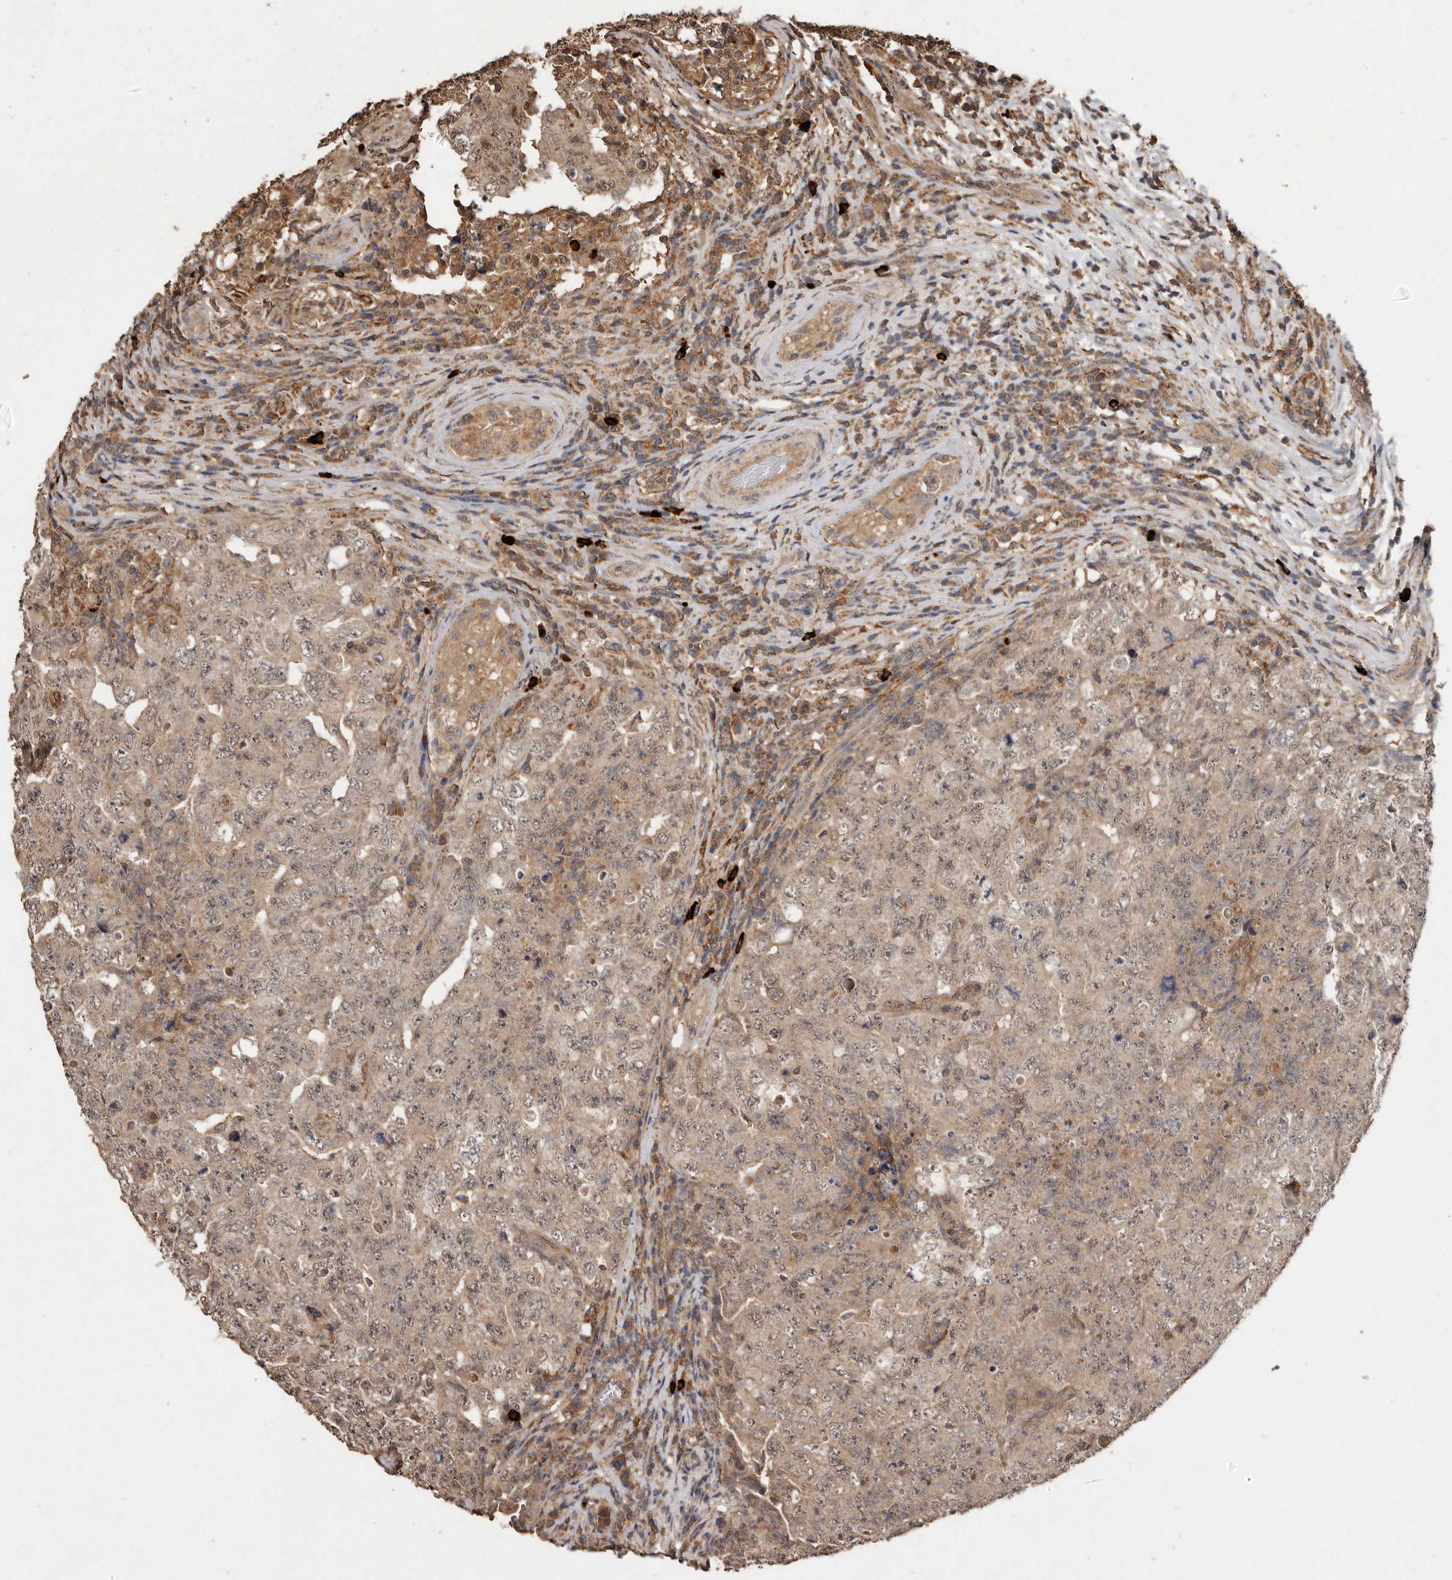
{"staining": {"intensity": "weak", "quantity": ">75%", "location": "nuclear"}, "tissue": "testis cancer", "cell_type": "Tumor cells", "image_type": "cancer", "snomed": [{"axis": "morphology", "description": "Carcinoma, Embryonal, NOS"}, {"axis": "topography", "description": "Testis"}], "caption": "IHC of testis embryonal carcinoma demonstrates low levels of weak nuclear expression in about >75% of tumor cells.", "gene": "RWDD1", "patient": {"sex": "male", "age": 26}}